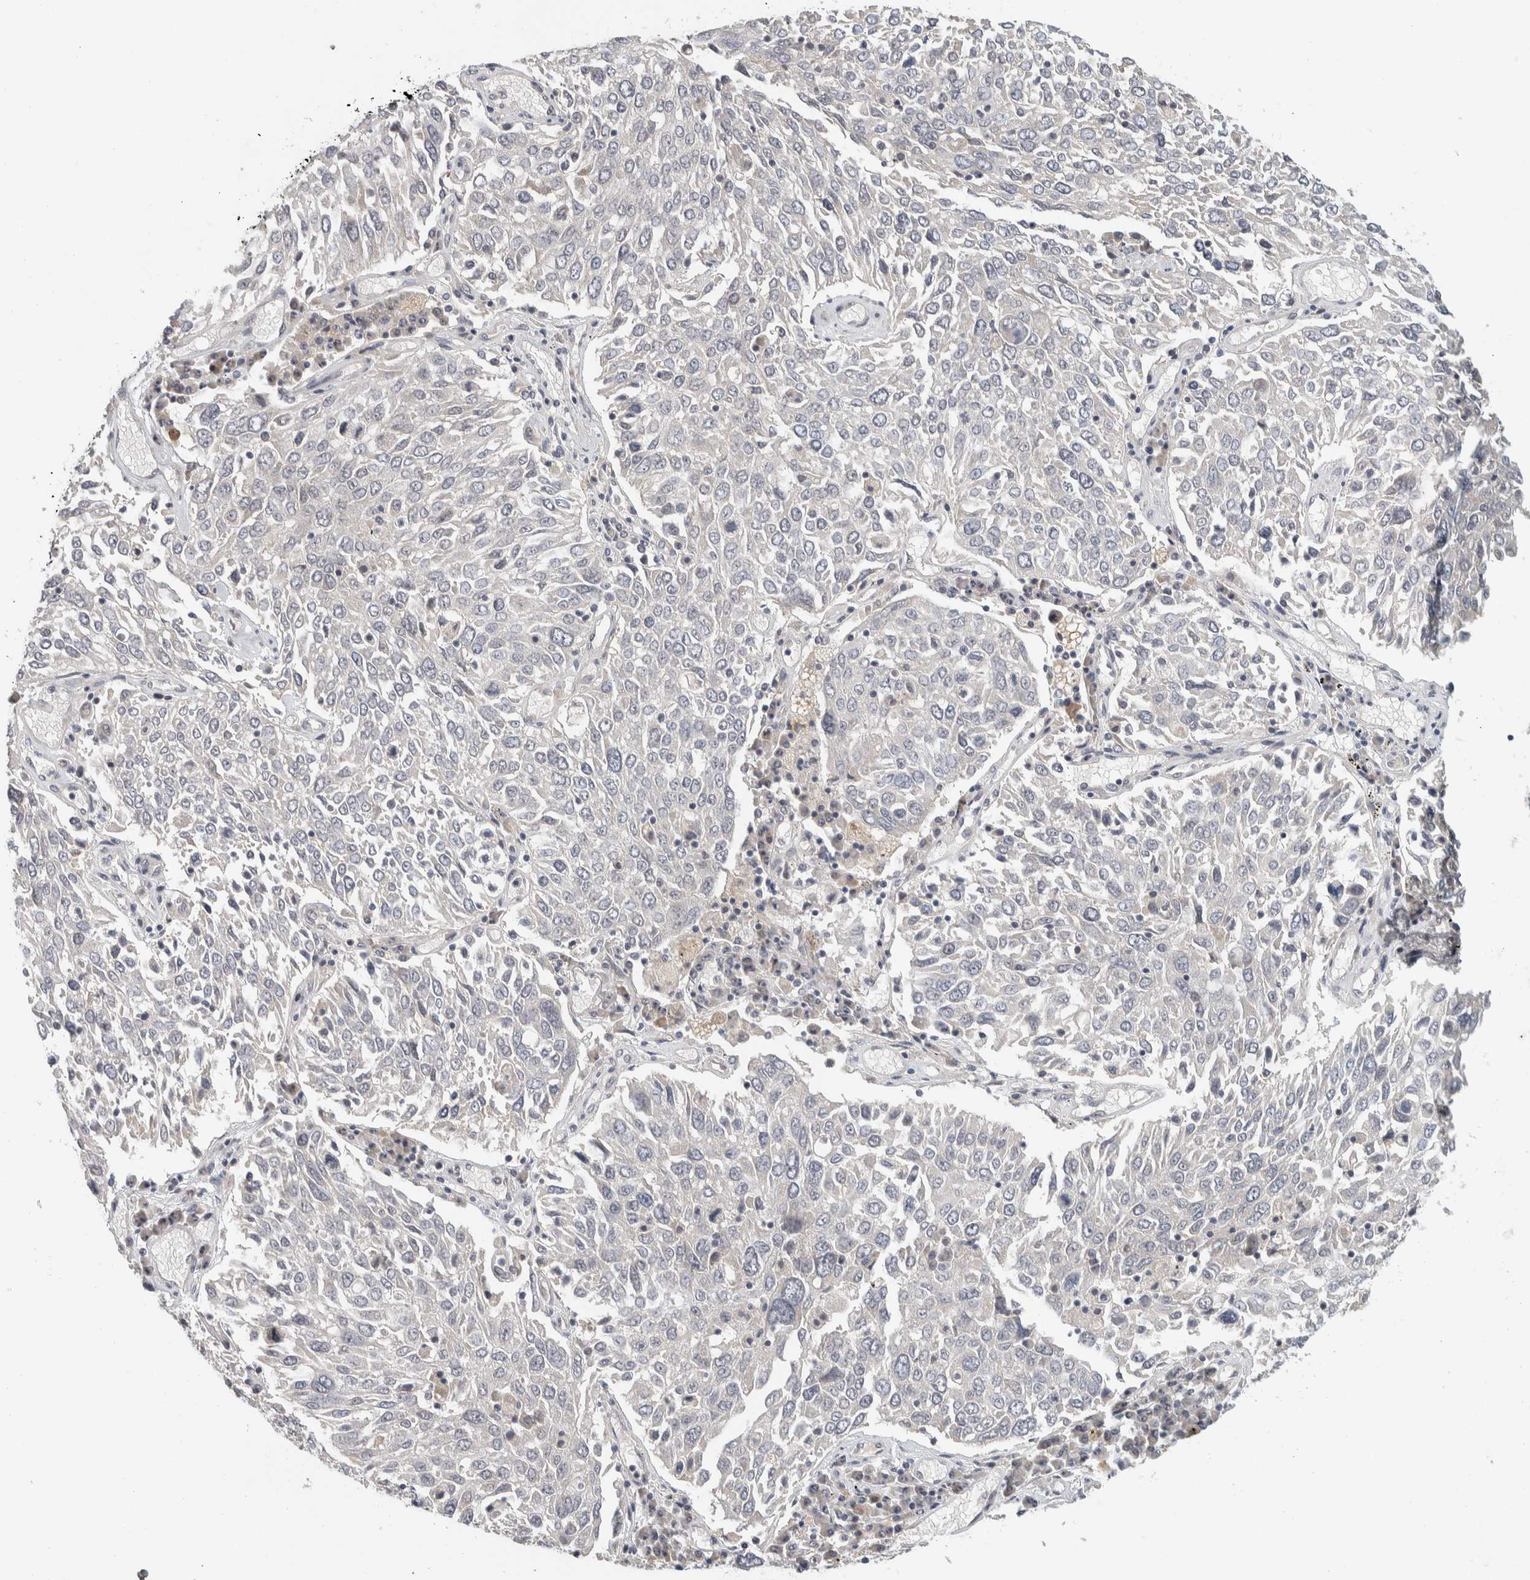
{"staining": {"intensity": "negative", "quantity": "none", "location": "none"}, "tissue": "lung cancer", "cell_type": "Tumor cells", "image_type": "cancer", "snomed": [{"axis": "morphology", "description": "Squamous cell carcinoma, NOS"}, {"axis": "topography", "description": "Lung"}], "caption": "An image of human lung cancer (squamous cell carcinoma) is negative for staining in tumor cells.", "gene": "AFP", "patient": {"sex": "male", "age": 65}}